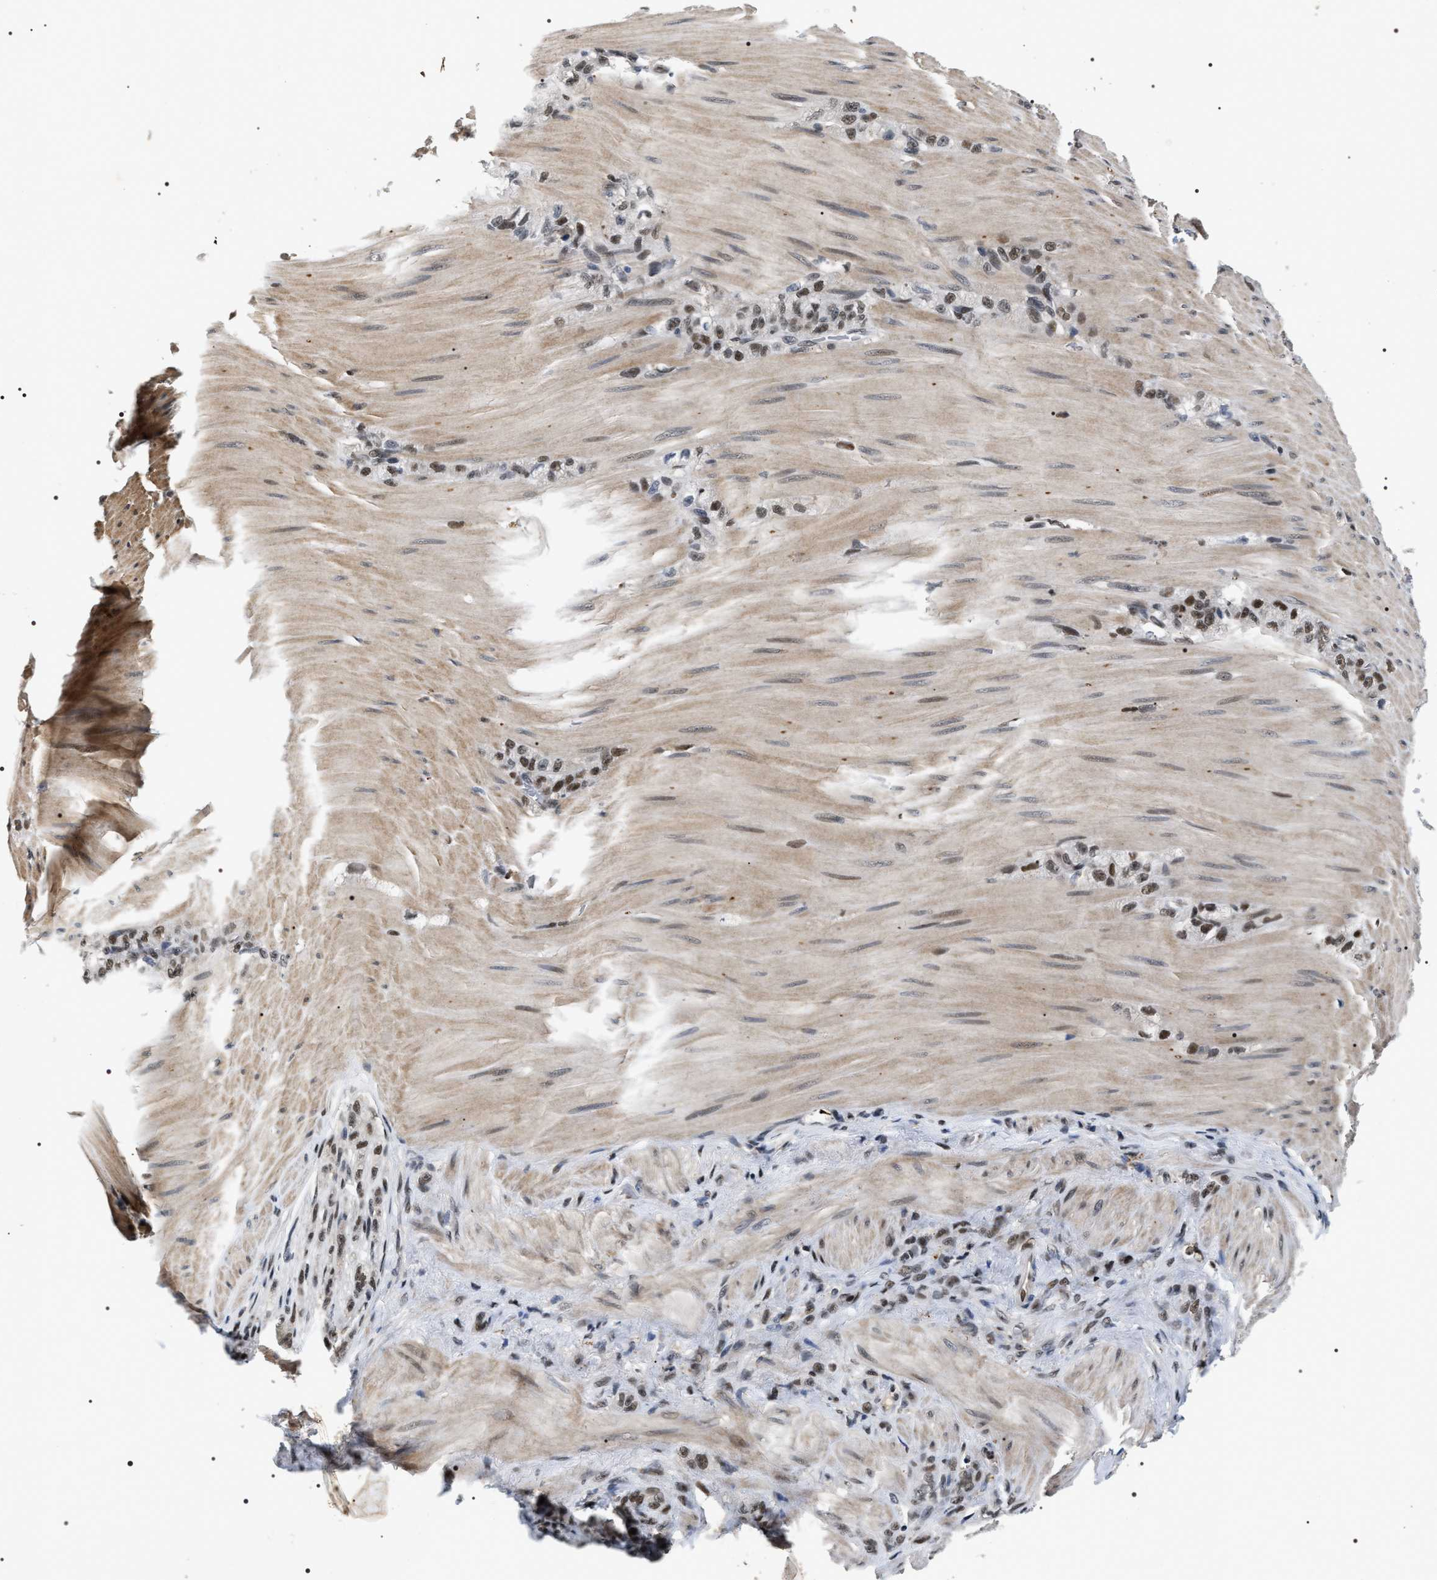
{"staining": {"intensity": "moderate", "quantity": ">75%", "location": "nuclear"}, "tissue": "stomach cancer", "cell_type": "Tumor cells", "image_type": "cancer", "snomed": [{"axis": "morphology", "description": "Normal tissue, NOS"}, {"axis": "morphology", "description": "Adenocarcinoma, NOS"}, {"axis": "topography", "description": "Stomach"}], "caption": "Immunohistochemistry staining of stomach cancer (adenocarcinoma), which shows medium levels of moderate nuclear expression in approximately >75% of tumor cells indicating moderate nuclear protein expression. The staining was performed using DAB (3,3'-diaminobenzidine) (brown) for protein detection and nuclei were counterstained in hematoxylin (blue).", "gene": "C7orf25", "patient": {"sex": "male", "age": 82}}